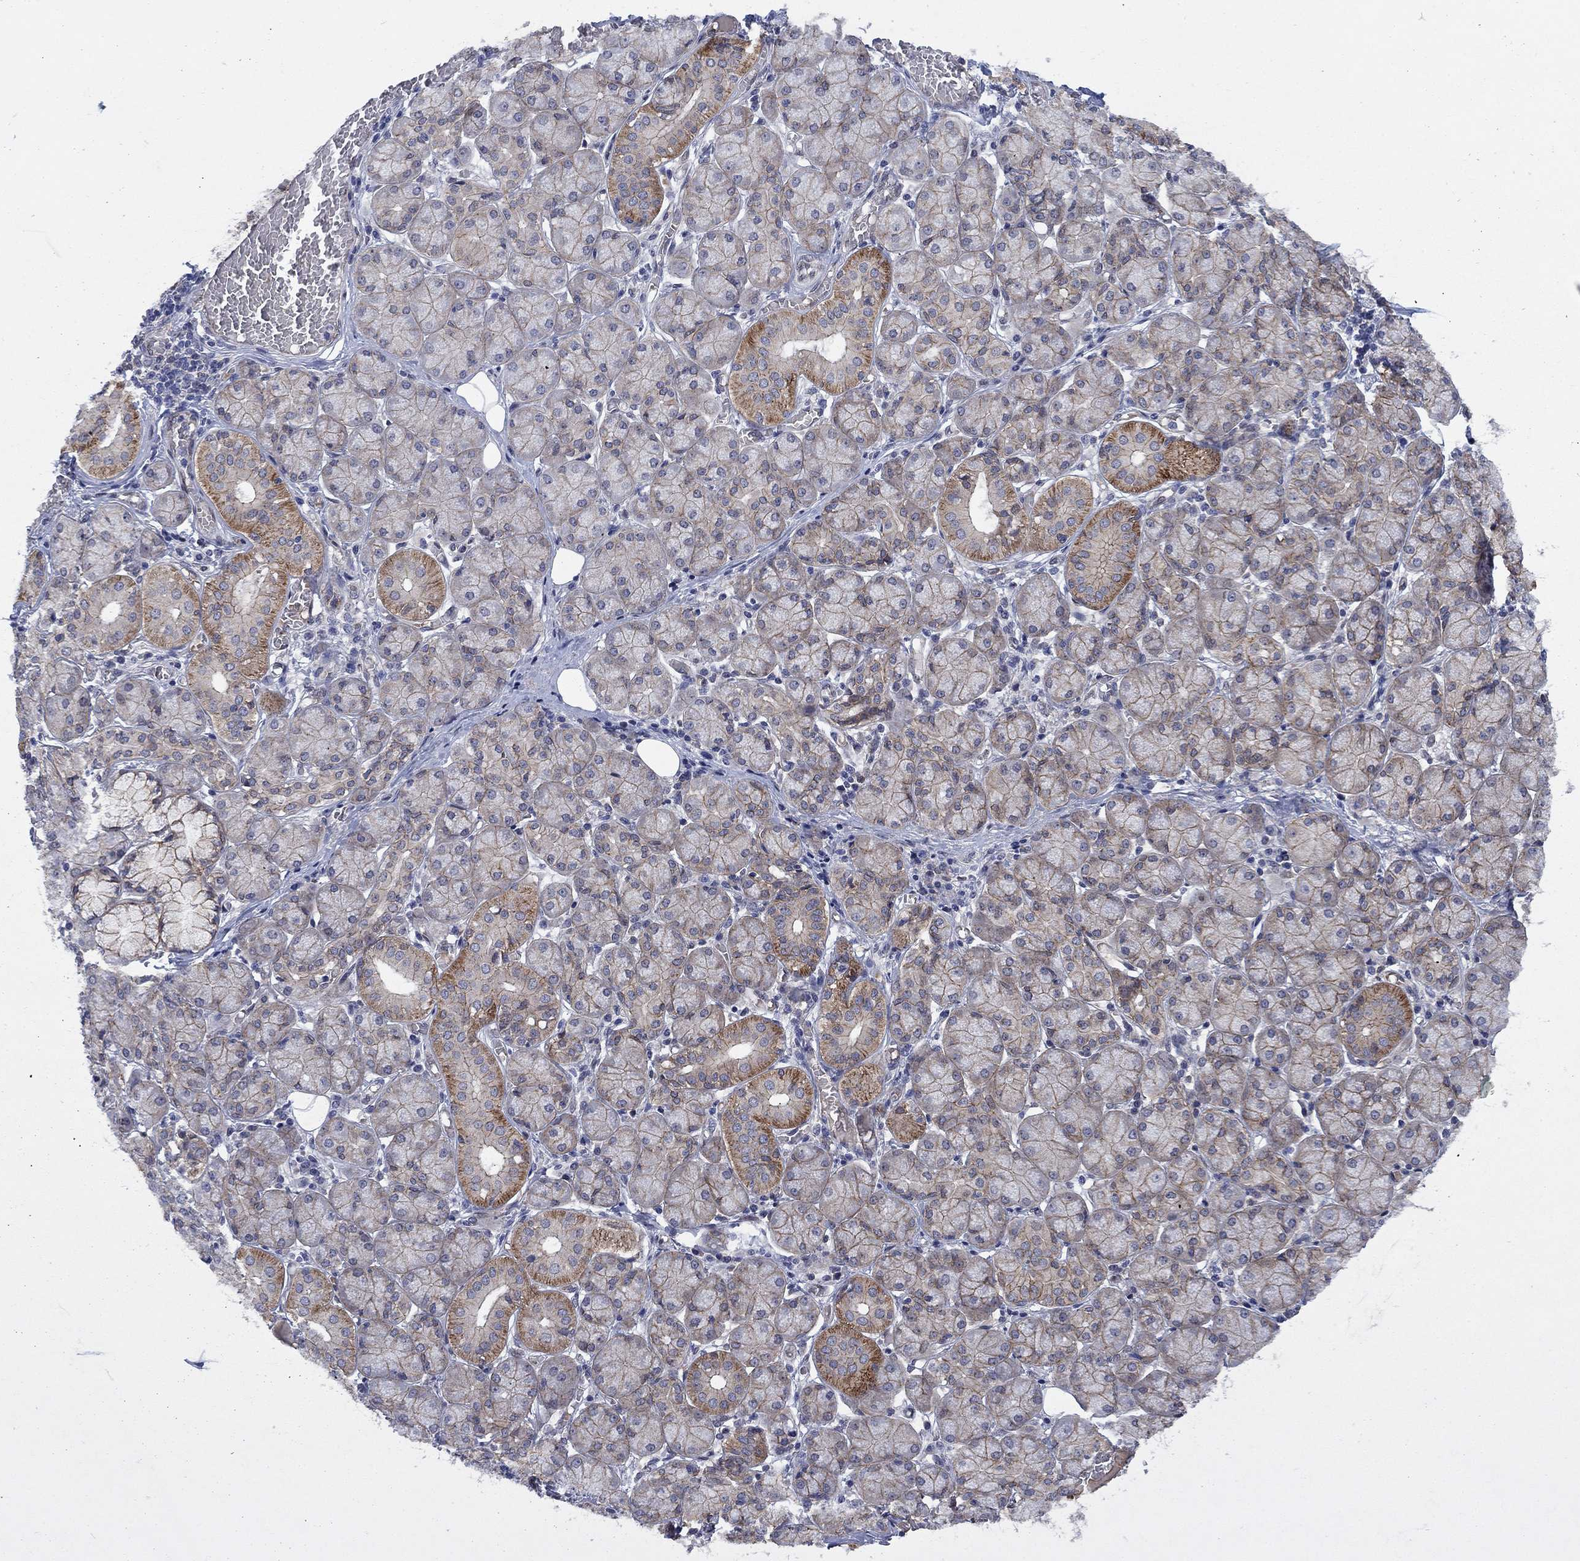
{"staining": {"intensity": "strong", "quantity": "<25%", "location": "cytoplasmic/membranous"}, "tissue": "salivary gland", "cell_type": "Glandular cells", "image_type": "normal", "snomed": [{"axis": "morphology", "description": "Normal tissue, NOS"}, {"axis": "topography", "description": "Salivary gland"}, {"axis": "topography", "description": "Peripheral nerve tissue"}], "caption": "The micrograph reveals staining of unremarkable salivary gland, revealing strong cytoplasmic/membranous protein staining (brown color) within glandular cells.", "gene": "EMC9", "patient": {"sex": "female", "age": 24}}